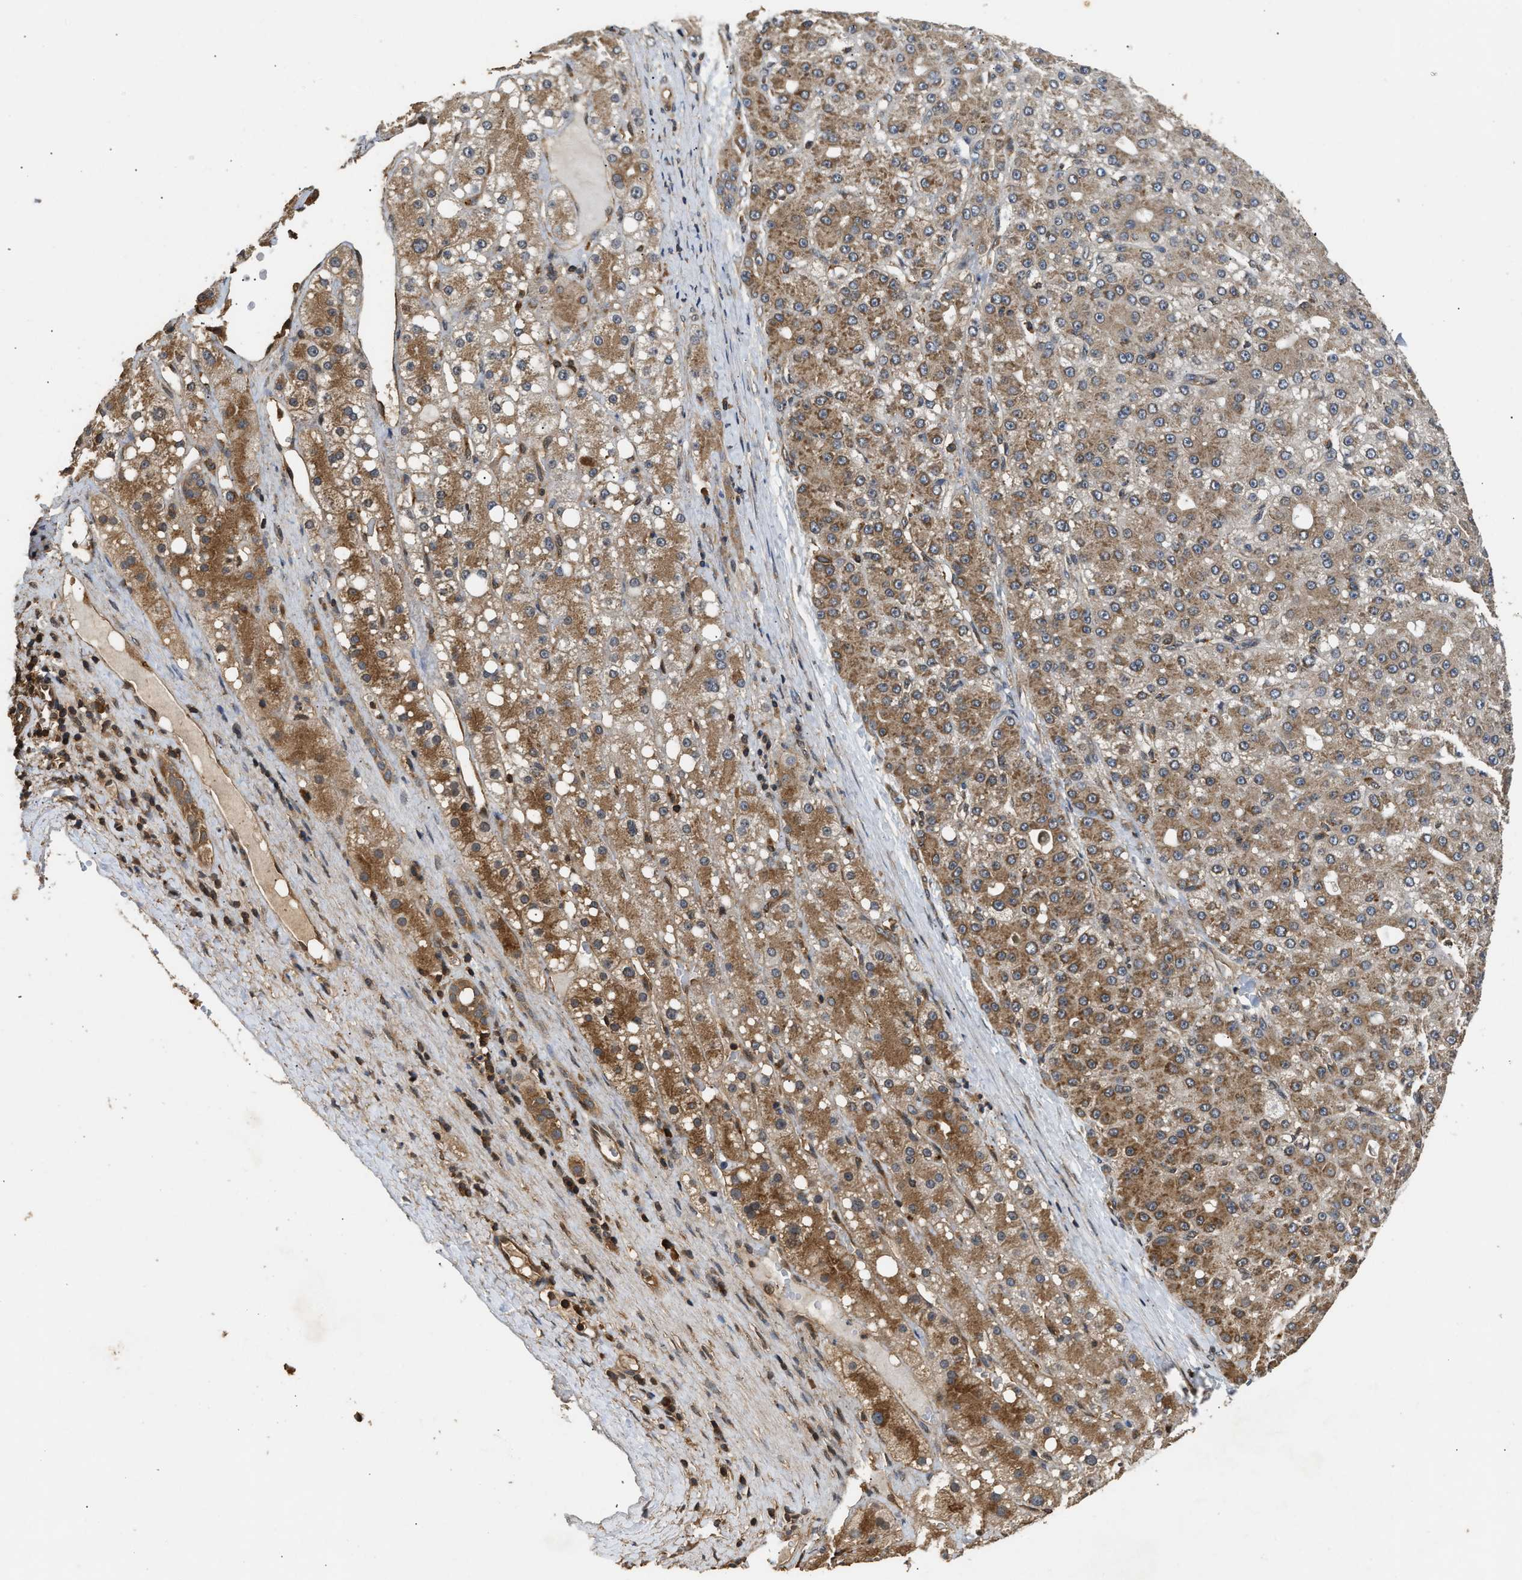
{"staining": {"intensity": "moderate", "quantity": ">75%", "location": "cytoplasmic/membranous"}, "tissue": "liver cancer", "cell_type": "Tumor cells", "image_type": "cancer", "snomed": [{"axis": "morphology", "description": "Carcinoma, Hepatocellular, NOS"}, {"axis": "topography", "description": "Liver"}], "caption": "Liver hepatocellular carcinoma tissue shows moderate cytoplasmic/membranous expression in about >75% of tumor cells, visualized by immunohistochemistry. The protein is stained brown, and the nuclei are stained in blue (DAB IHC with brightfield microscopy, high magnification).", "gene": "DNAJC2", "patient": {"sex": "male", "age": 67}}